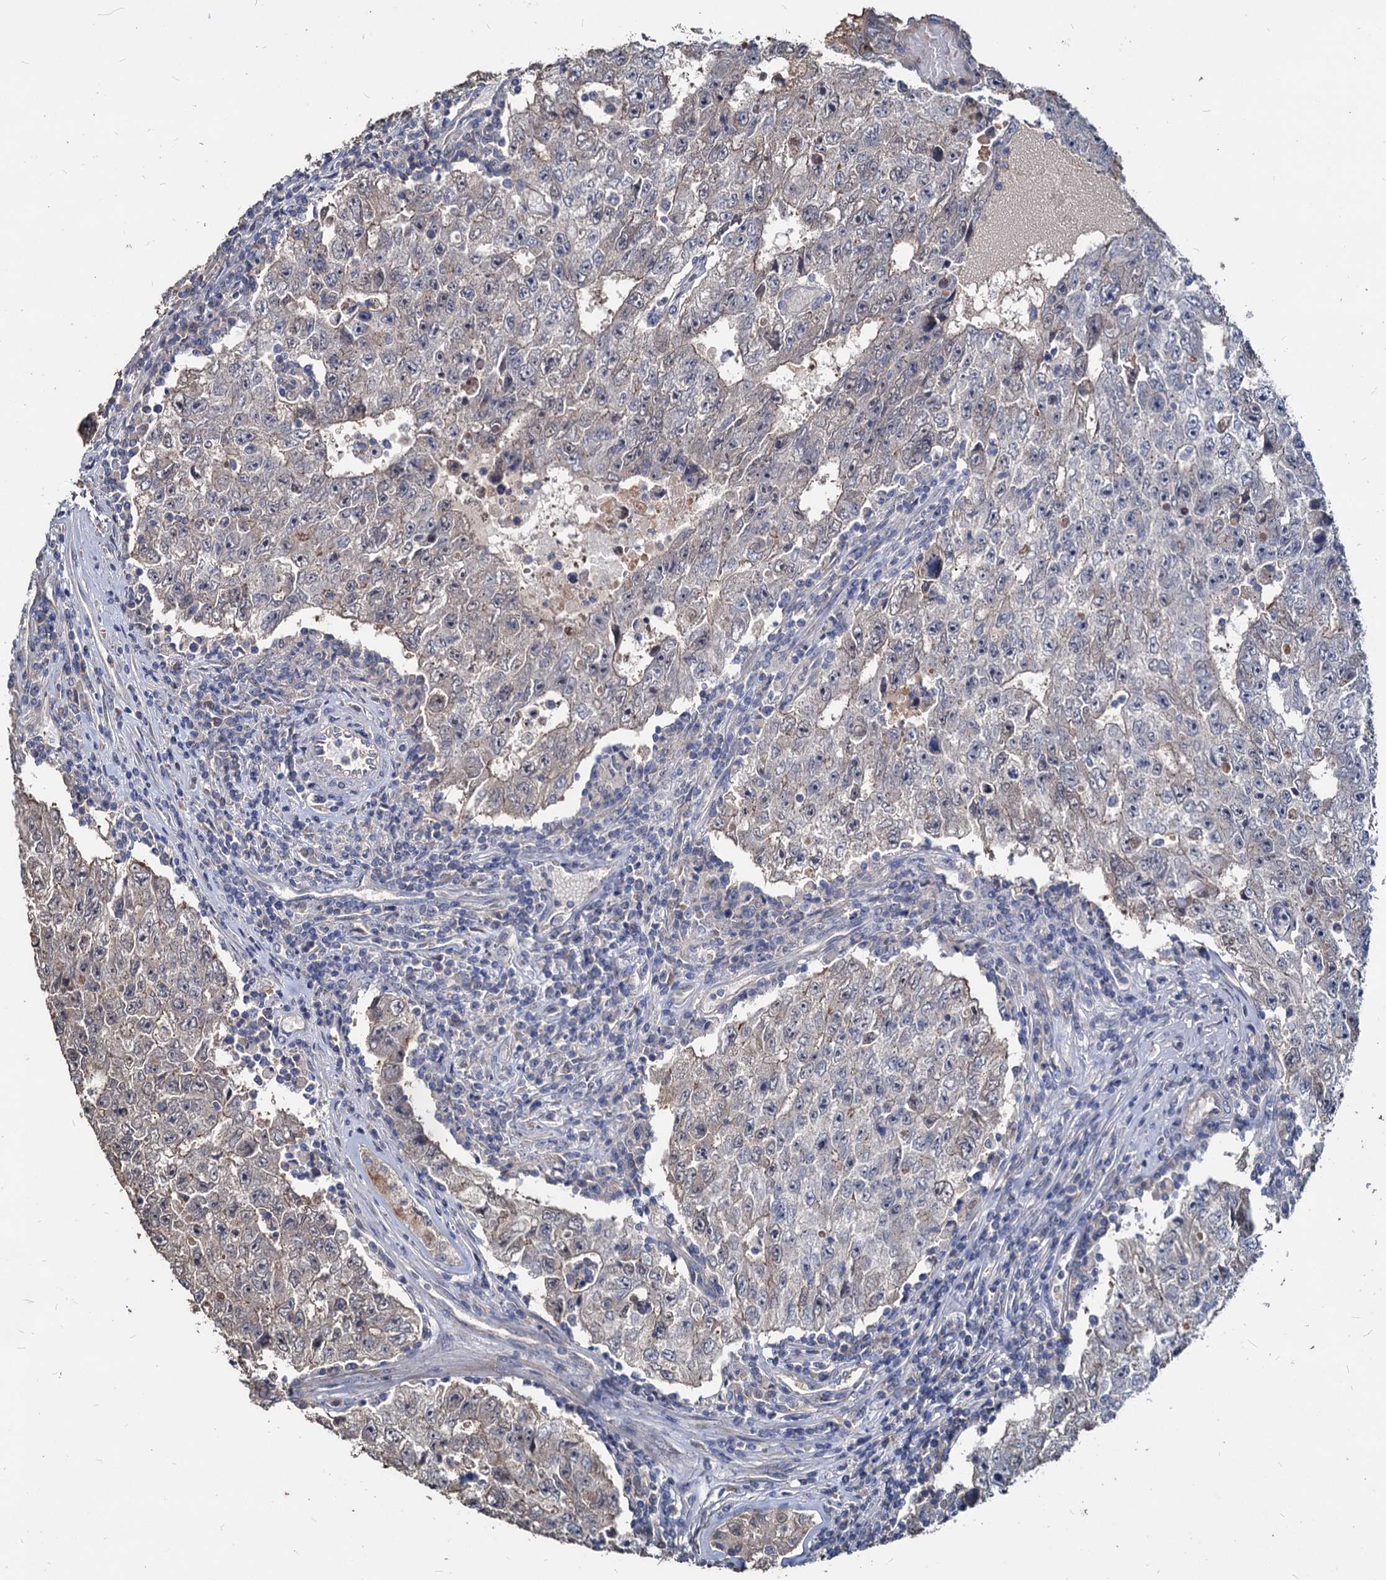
{"staining": {"intensity": "negative", "quantity": "none", "location": "none"}, "tissue": "testis cancer", "cell_type": "Tumor cells", "image_type": "cancer", "snomed": [{"axis": "morphology", "description": "Carcinoma, Embryonal, NOS"}, {"axis": "topography", "description": "Testis"}], "caption": "High magnification brightfield microscopy of testis cancer (embryonal carcinoma) stained with DAB (brown) and counterstained with hematoxylin (blue): tumor cells show no significant positivity.", "gene": "DEPDC4", "patient": {"sex": "male", "age": 17}}